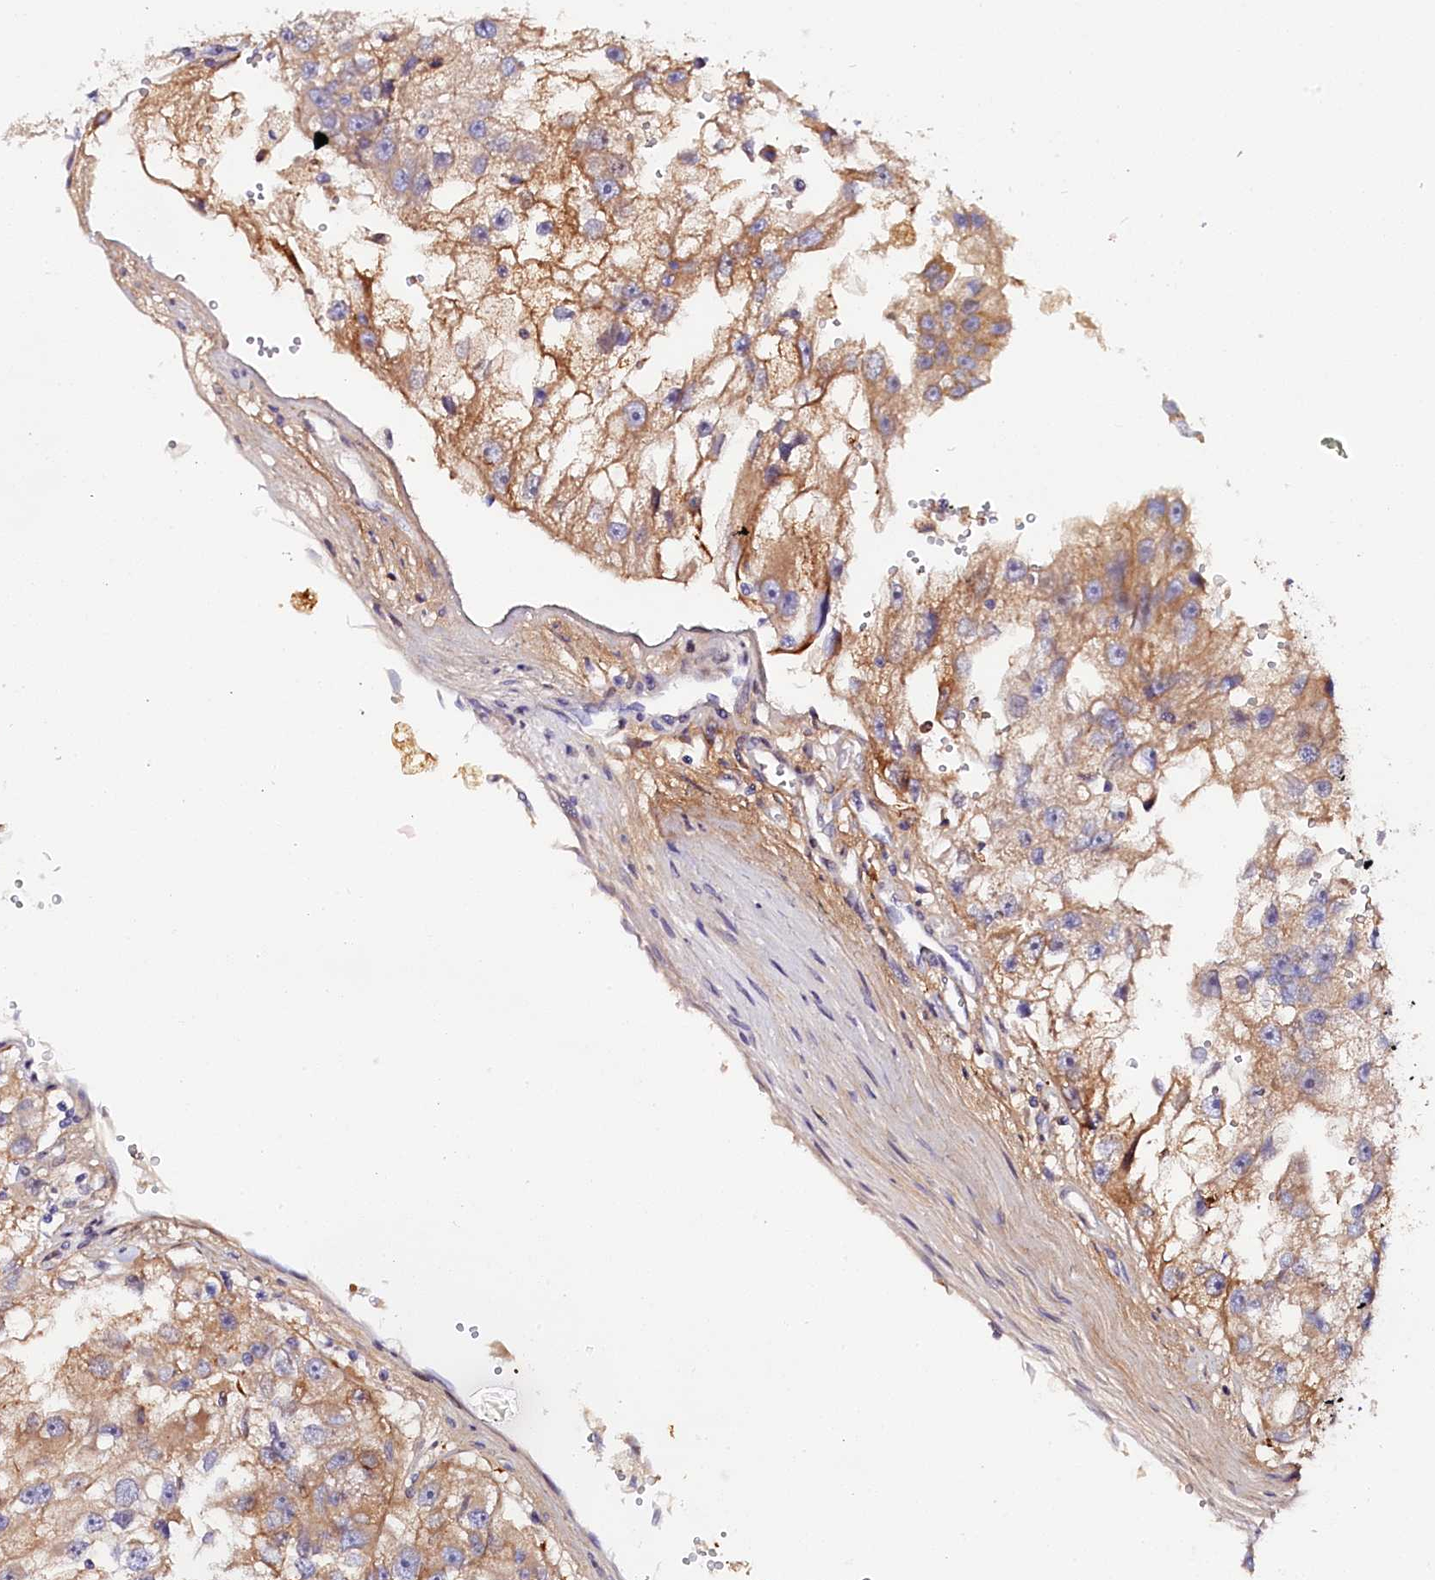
{"staining": {"intensity": "moderate", "quantity": ">75%", "location": "cytoplasmic/membranous"}, "tissue": "renal cancer", "cell_type": "Tumor cells", "image_type": "cancer", "snomed": [{"axis": "morphology", "description": "Adenocarcinoma, NOS"}, {"axis": "topography", "description": "Kidney"}], "caption": "Tumor cells exhibit medium levels of moderate cytoplasmic/membranous positivity in approximately >75% of cells in renal adenocarcinoma.", "gene": "KATNB1", "patient": {"sex": "male", "age": 63}}